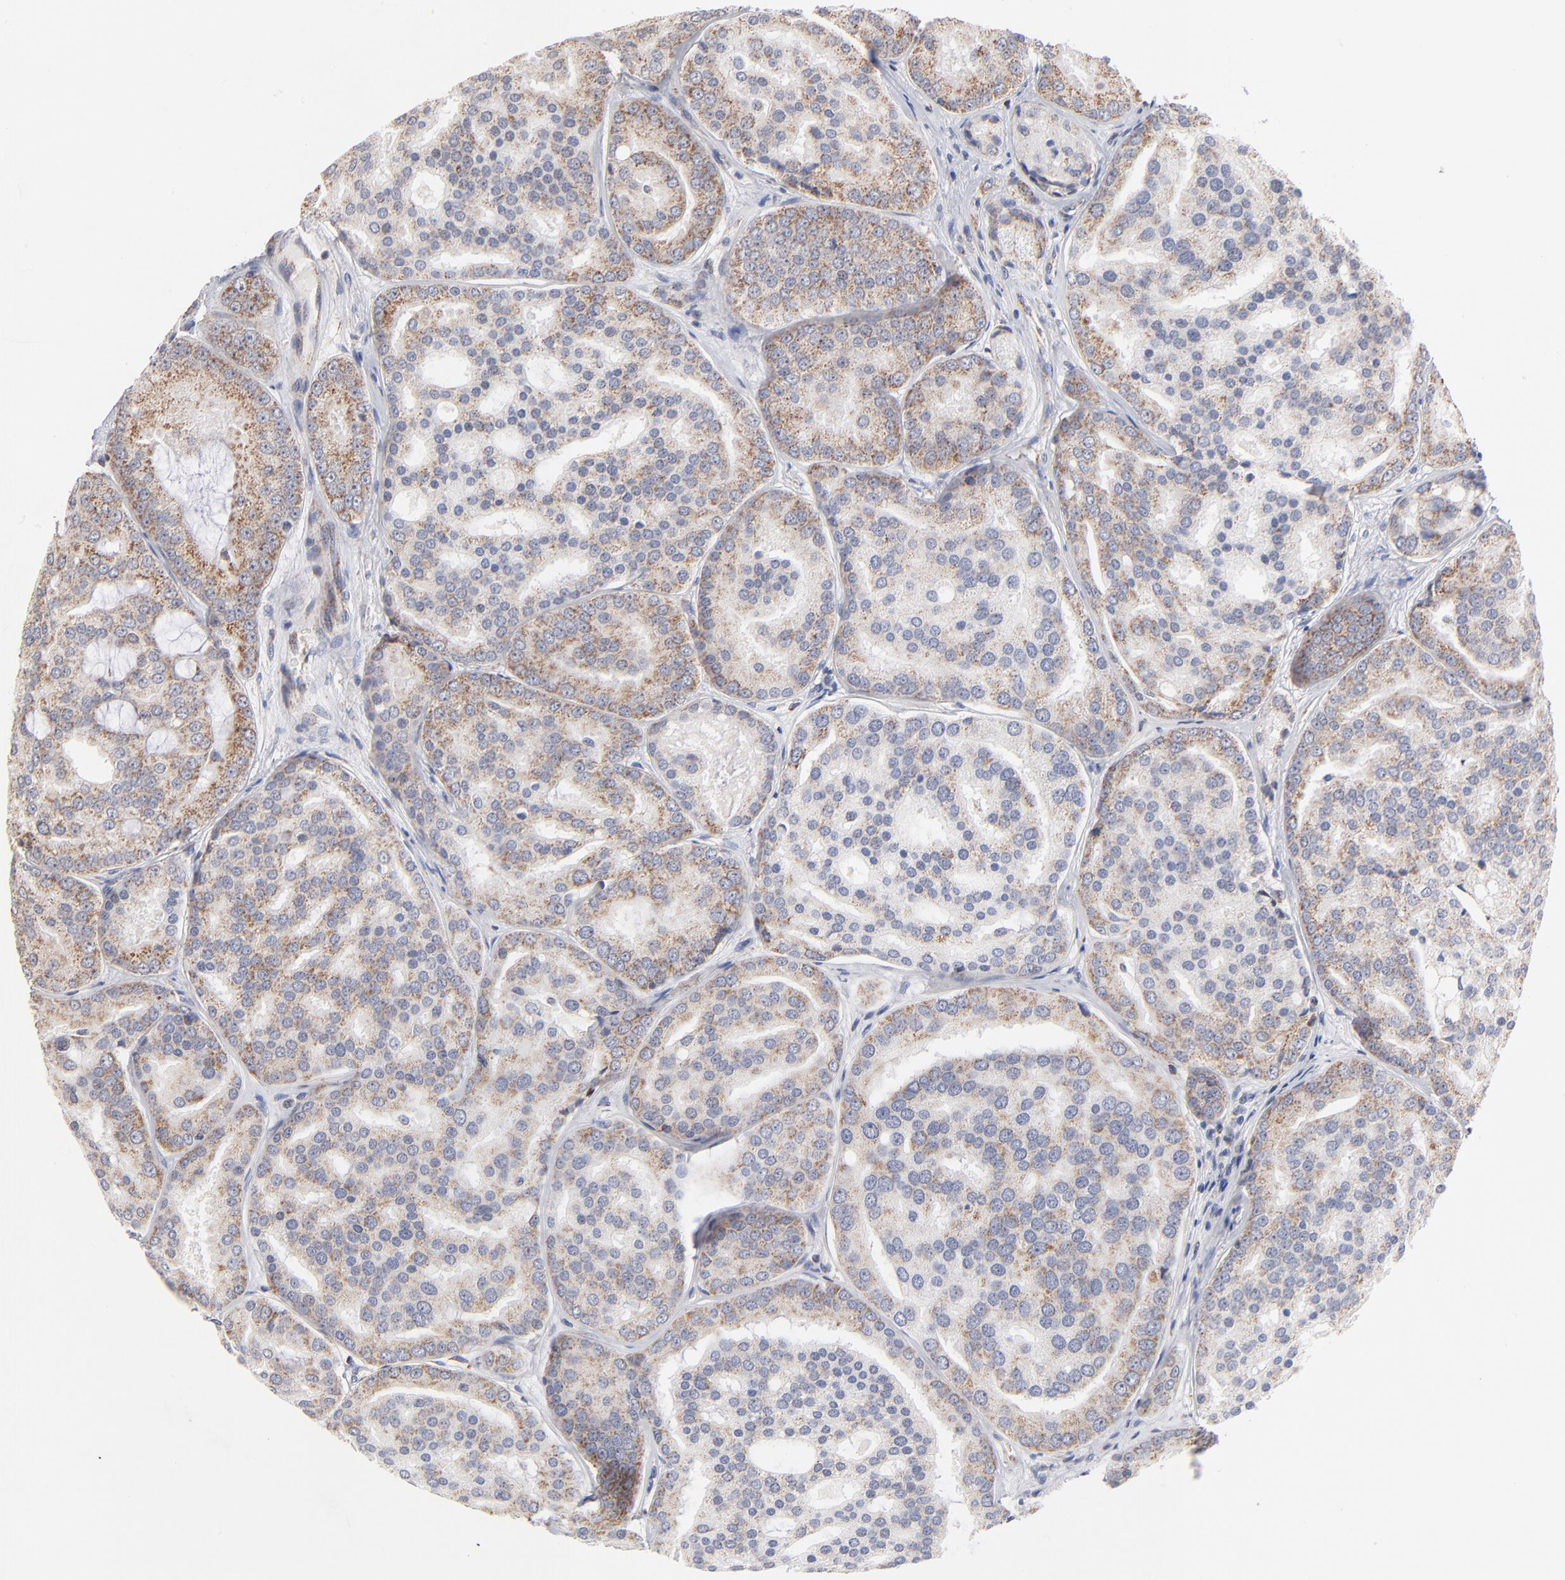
{"staining": {"intensity": "moderate", "quantity": ">75%", "location": "cytoplasmic/membranous"}, "tissue": "prostate cancer", "cell_type": "Tumor cells", "image_type": "cancer", "snomed": [{"axis": "morphology", "description": "Adenocarcinoma, High grade"}, {"axis": "topography", "description": "Prostate"}], "caption": "The immunohistochemical stain labels moderate cytoplasmic/membranous staining in tumor cells of prostate cancer (high-grade adenocarcinoma) tissue.", "gene": "MRPL58", "patient": {"sex": "male", "age": 64}}